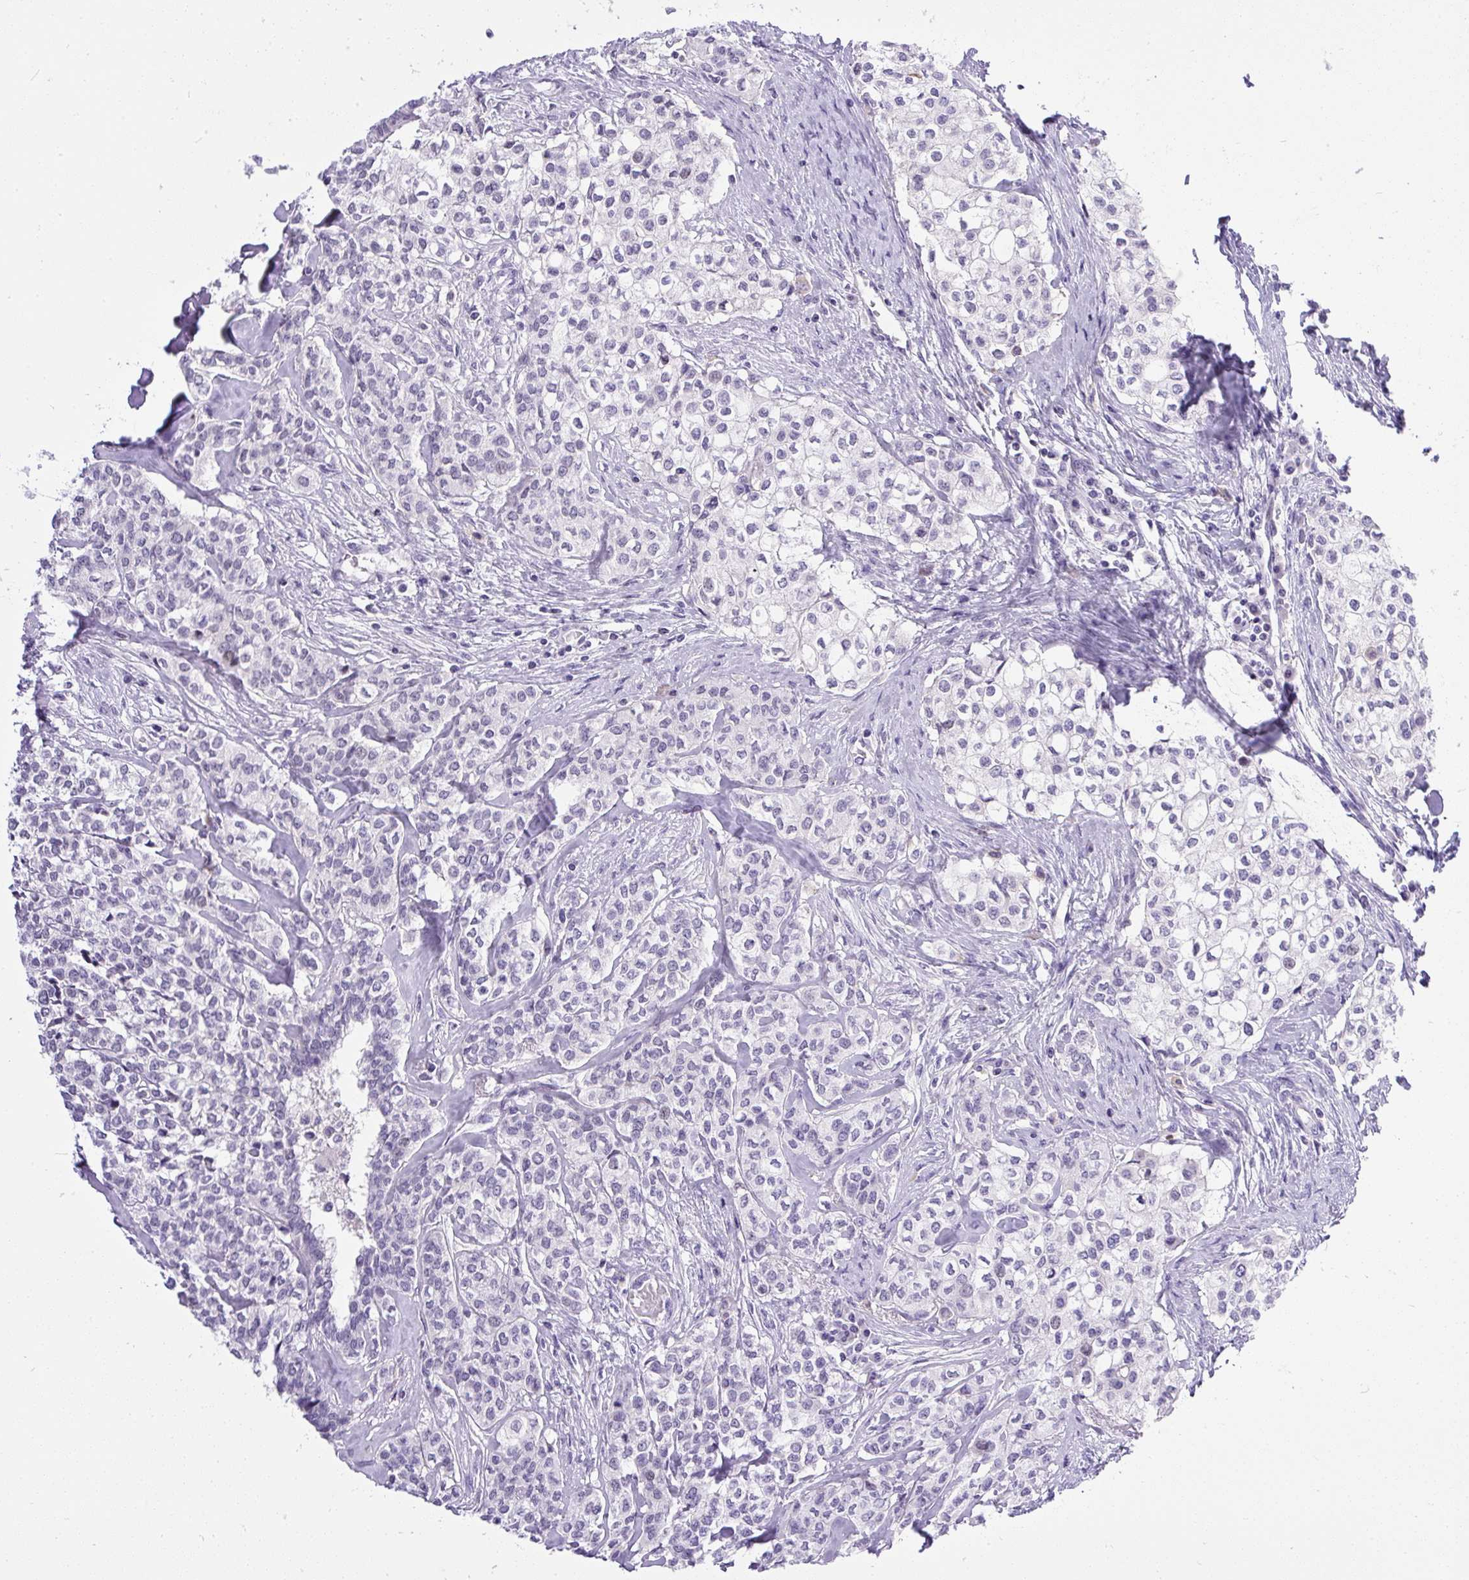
{"staining": {"intensity": "negative", "quantity": "none", "location": "none"}, "tissue": "head and neck cancer", "cell_type": "Tumor cells", "image_type": "cancer", "snomed": [{"axis": "morphology", "description": "Adenocarcinoma, NOS"}, {"axis": "topography", "description": "Head-Neck"}], "caption": "Tumor cells are negative for protein expression in human head and neck adenocarcinoma.", "gene": "WNT10B", "patient": {"sex": "male", "age": 81}}